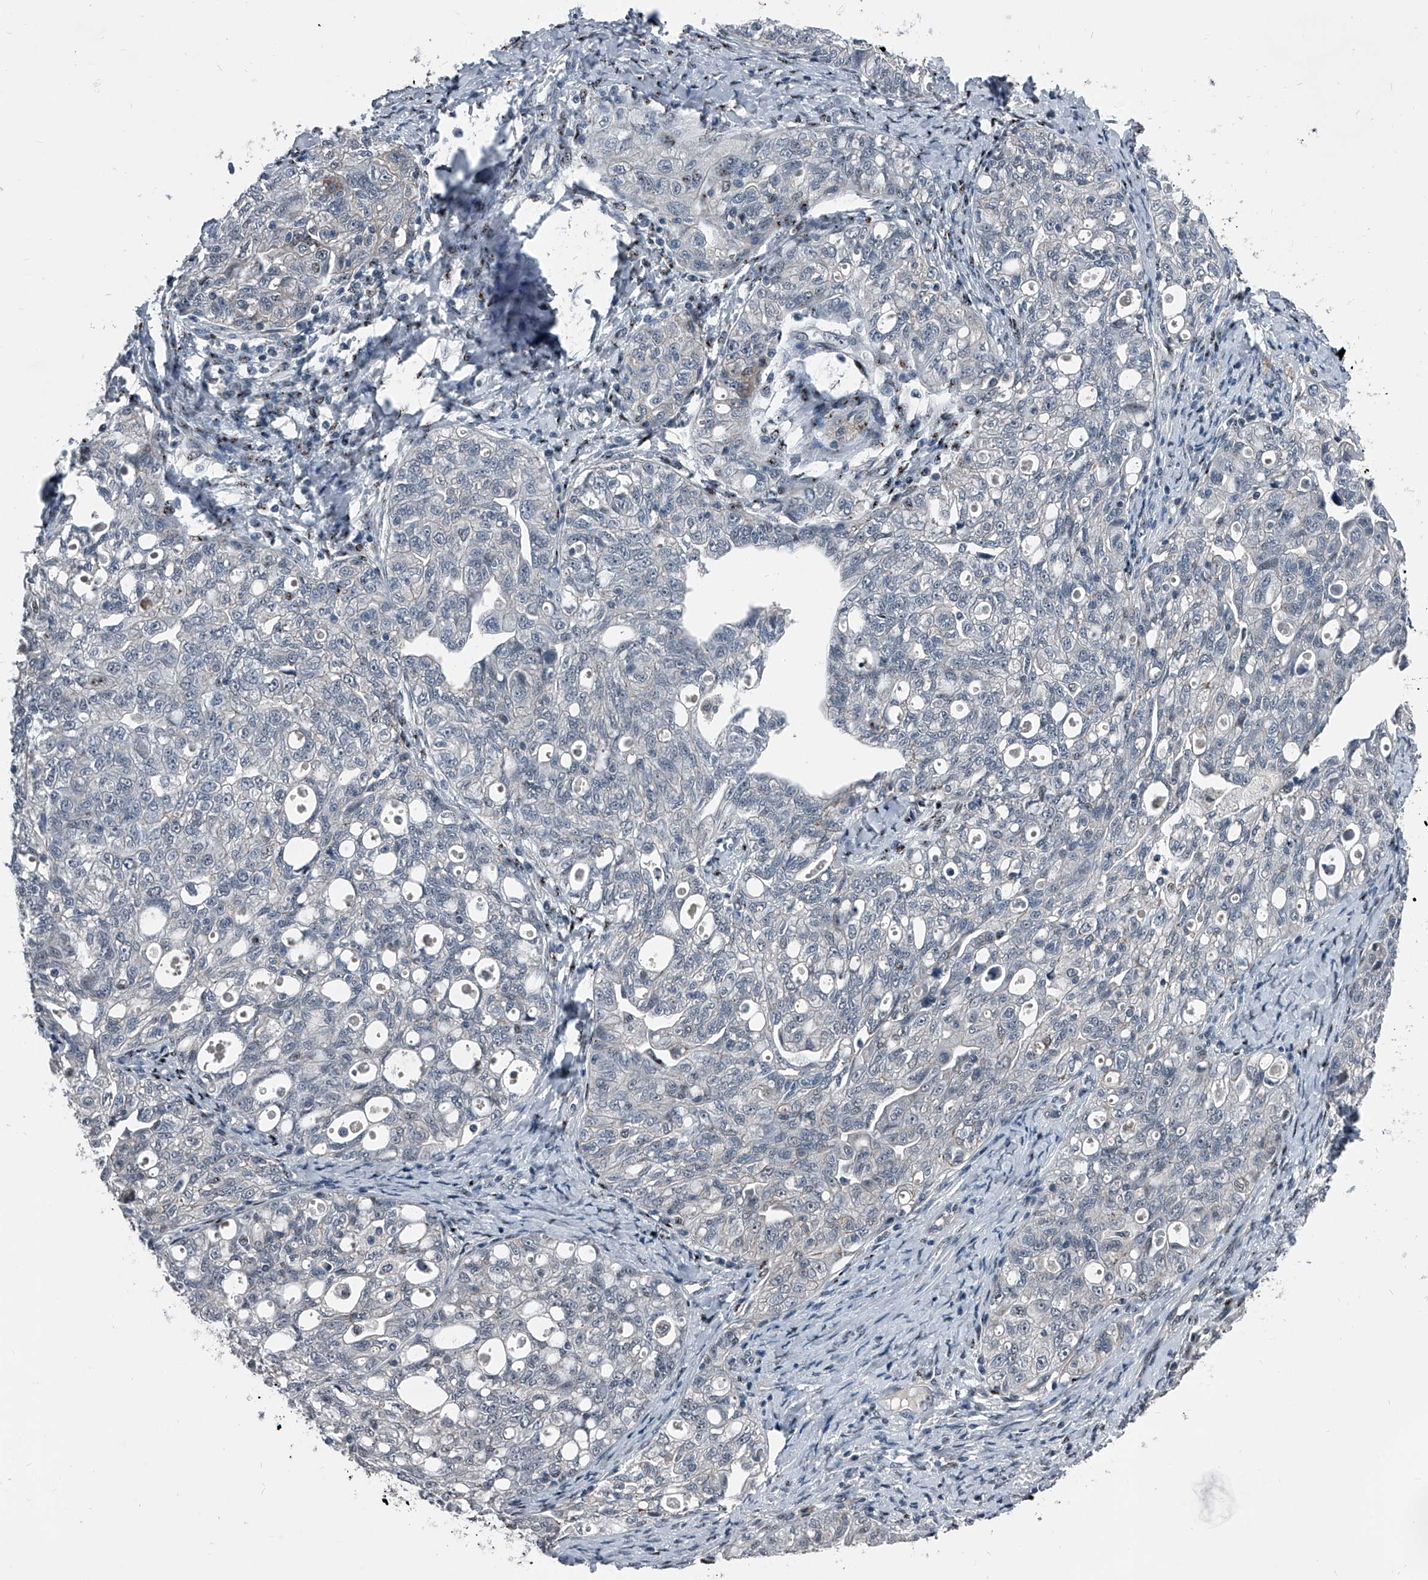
{"staining": {"intensity": "negative", "quantity": "none", "location": "none"}, "tissue": "ovarian cancer", "cell_type": "Tumor cells", "image_type": "cancer", "snomed": [{"axis": "morphology", "description": "Carcinoma, NOS"}, {"axis": "morphology", "description": "Cystadenocarcinoma, serous, NOS"}, {"axis": "topography", "description": "Ovary"}], "caption": "DAB (3,3'-diaminobenzidine) immunohistochemical staining of ovarian cancer reveals no significant expression in tumor cells.", "gene": "MEN1", "patient": {"sex": "female", "age": 69}}